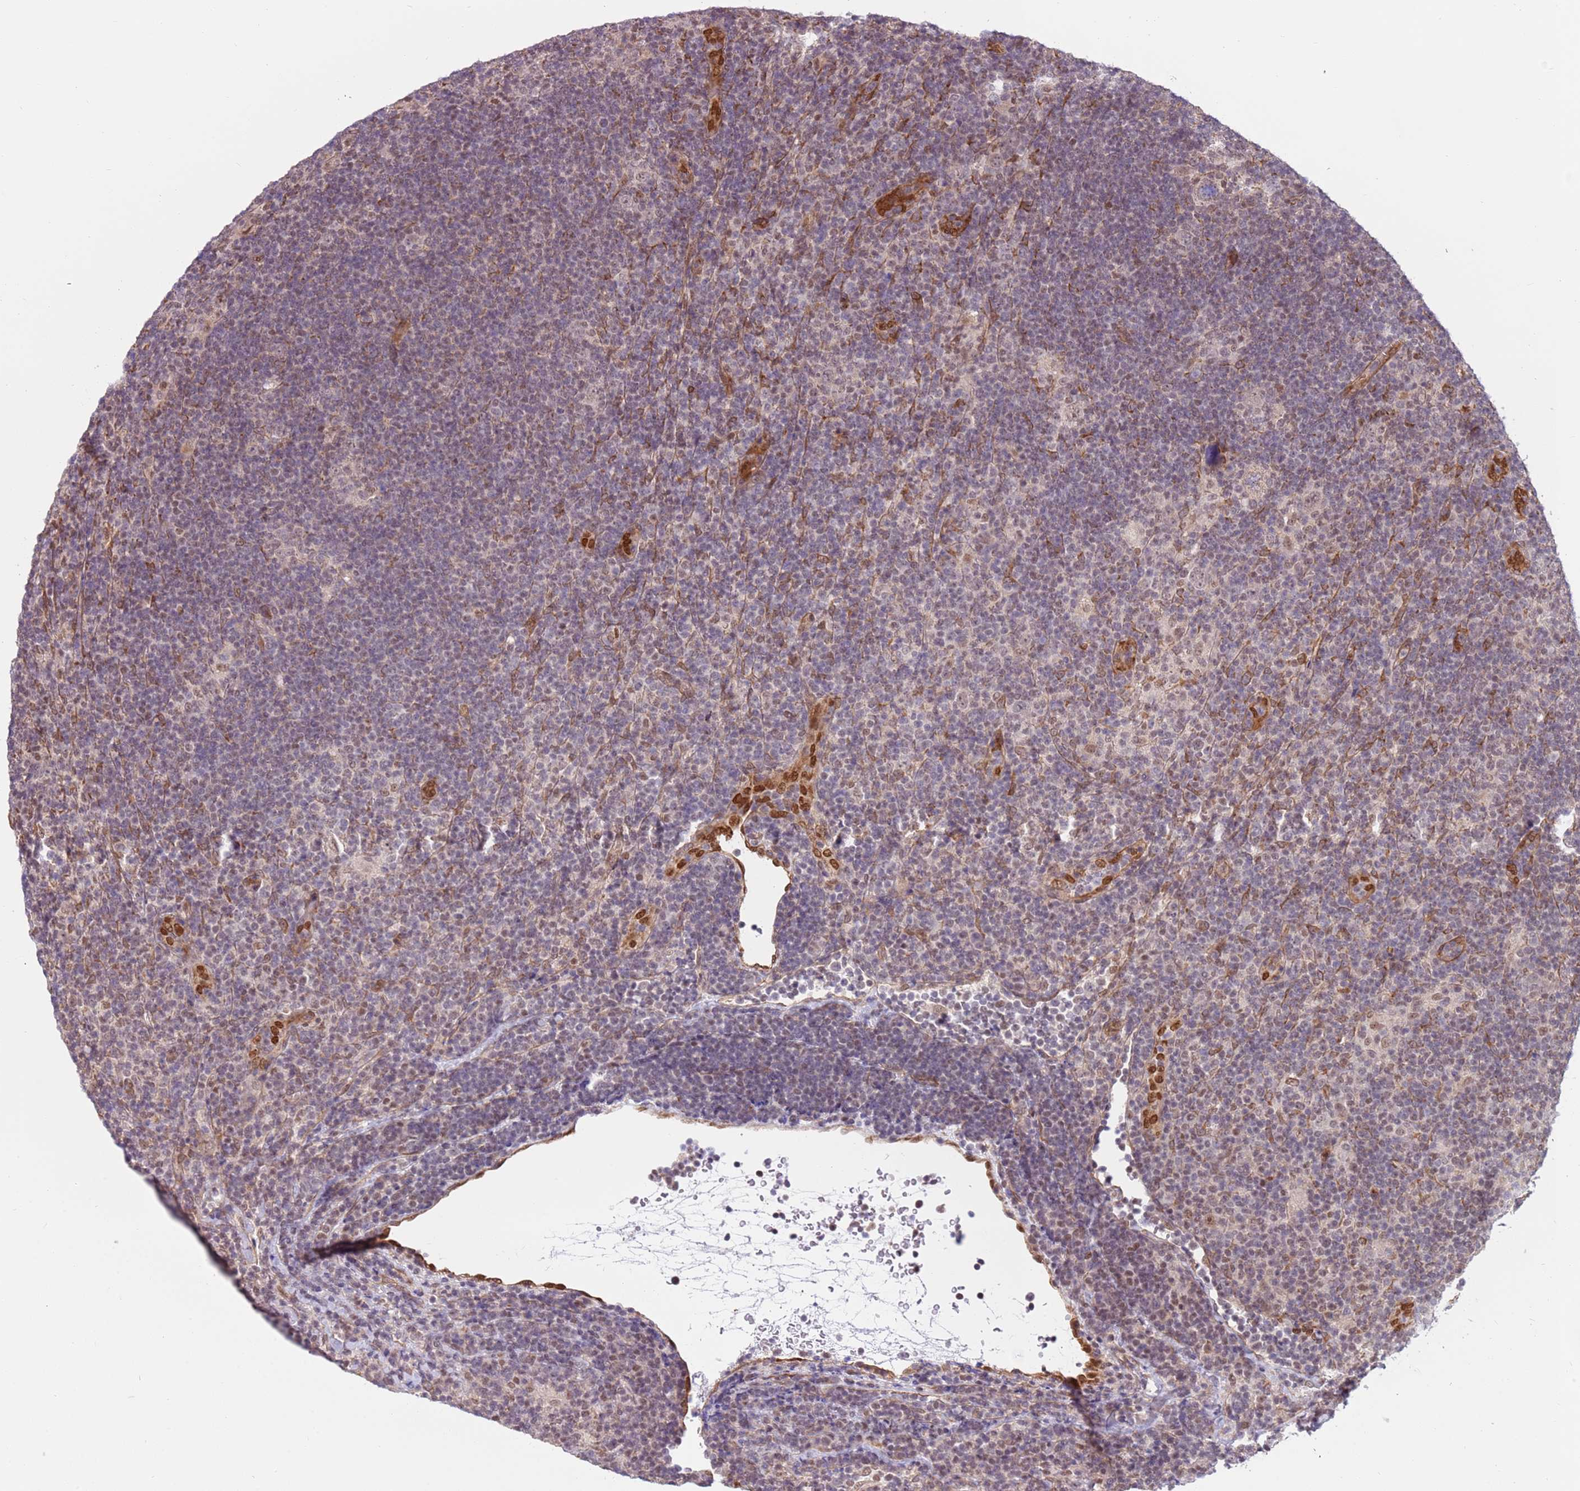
{"staining": {"intensity": "negative", "quantity": "none", "location": "none"}, "tissue": "lymphoma", "cell_type": "Tumor cells", "image_type": "cancer", "snomed": [{"axis": "morphology", "description": "Hodgkin's disease, NOS"}, {"axis": "topography", "description": "Lymph node"}], "caption": "Immunohistochemistry of human lymphoma reveals no staining in tumor cells.", "gene": "DCAF4", "patient": {"sex": "female", "age": 57}}